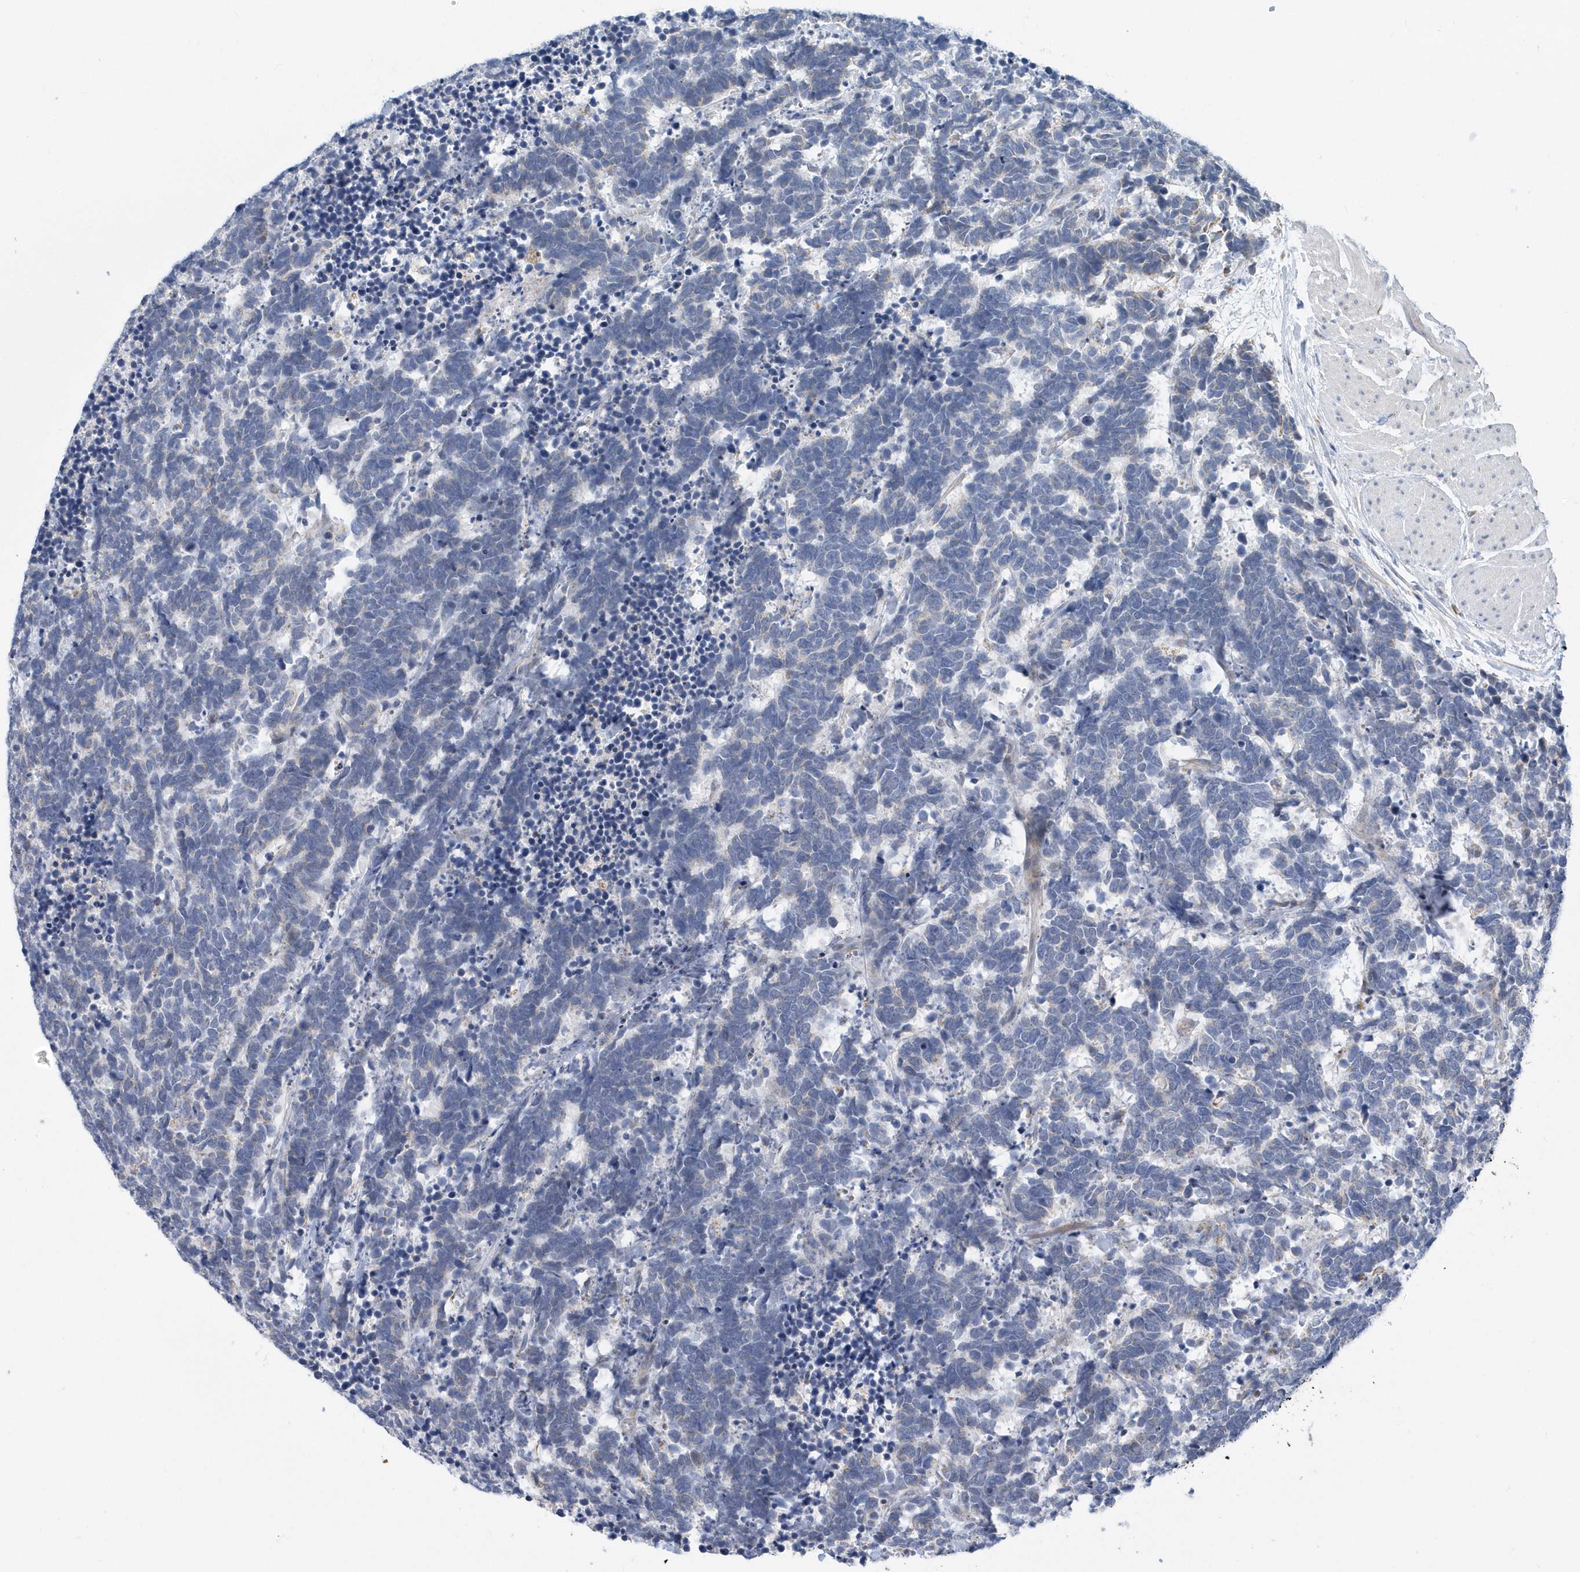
{"staining": {"intensity": "negative", "quantity": "none", "location": "none"}, "tissue": "carcinoid", "cell_type": "Tumor cells", "image_type": "cancer", "snomed": [{"axis": "morphology", "description": "Carcinoma, NOS"}, {"axis": "morphology", "description": "Carcinoid, malignant, NOS"}, {"axis": "topography", "description": "Urinary bladder"}], "caption": "There is no significant positivity in tumor cells of carcinoma.", "gene": "VWA5B2", "patient": {"sex": "male", "age": 57}}